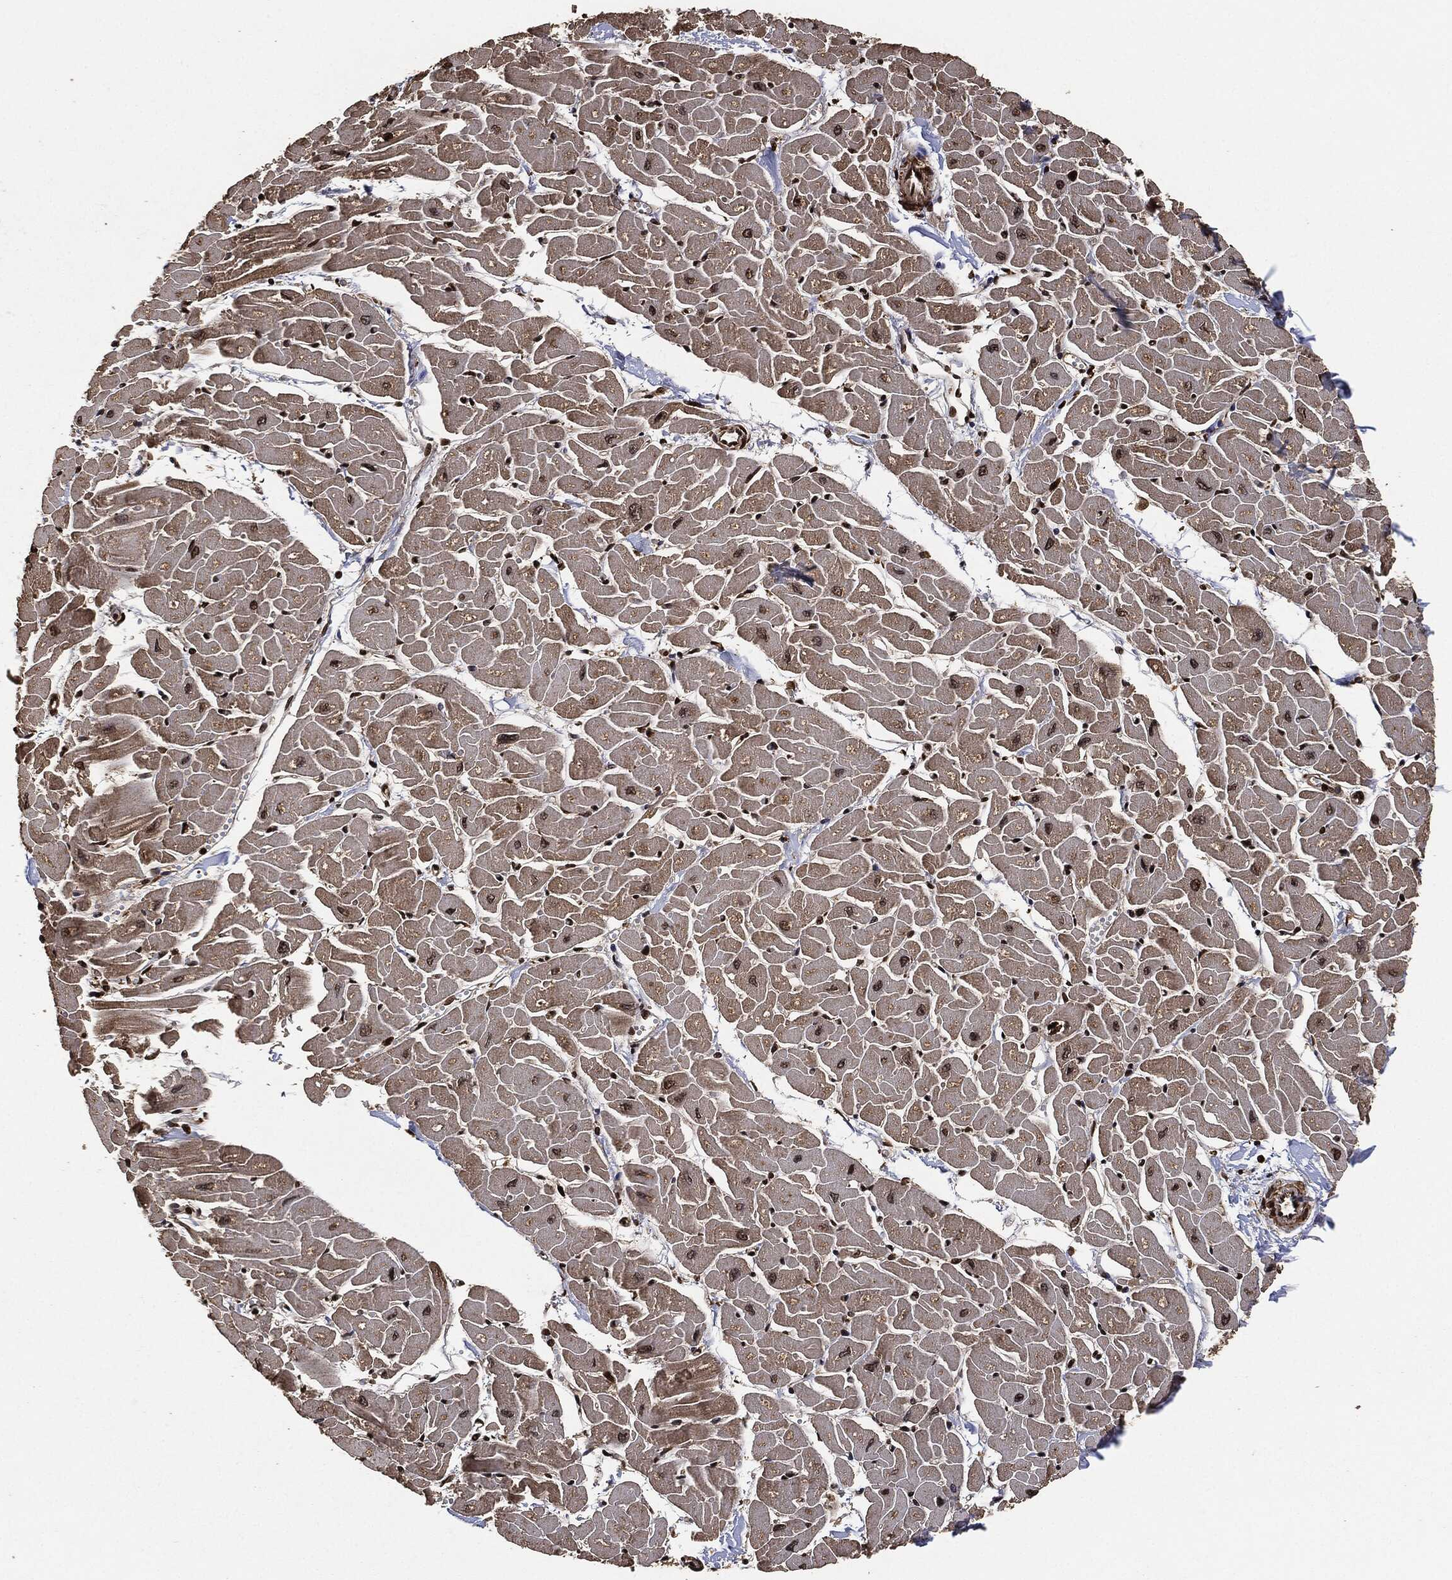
{"staining": {"intensity": "moderate", "quantity": "25%-75%", "location": "cytoplasmic/membranous"}, "tissue": "heart muscle", "cell_type": "Cardiomyocytes", "image_type": "normal", "snomed": [{"axis": "morphology", "description": "Normal tissue, NOS"}, {"axis": "topography", "description": "Heart"}], "caption": "Brown immunohistochemical staining in unremarkable human heart muscle reveals moderate cytoplasmic/membranous expression in approximately 25%-75% of cardiomyocytes.", "gene": "PDK1", "patient": {"sex": "male", "age": 57}}